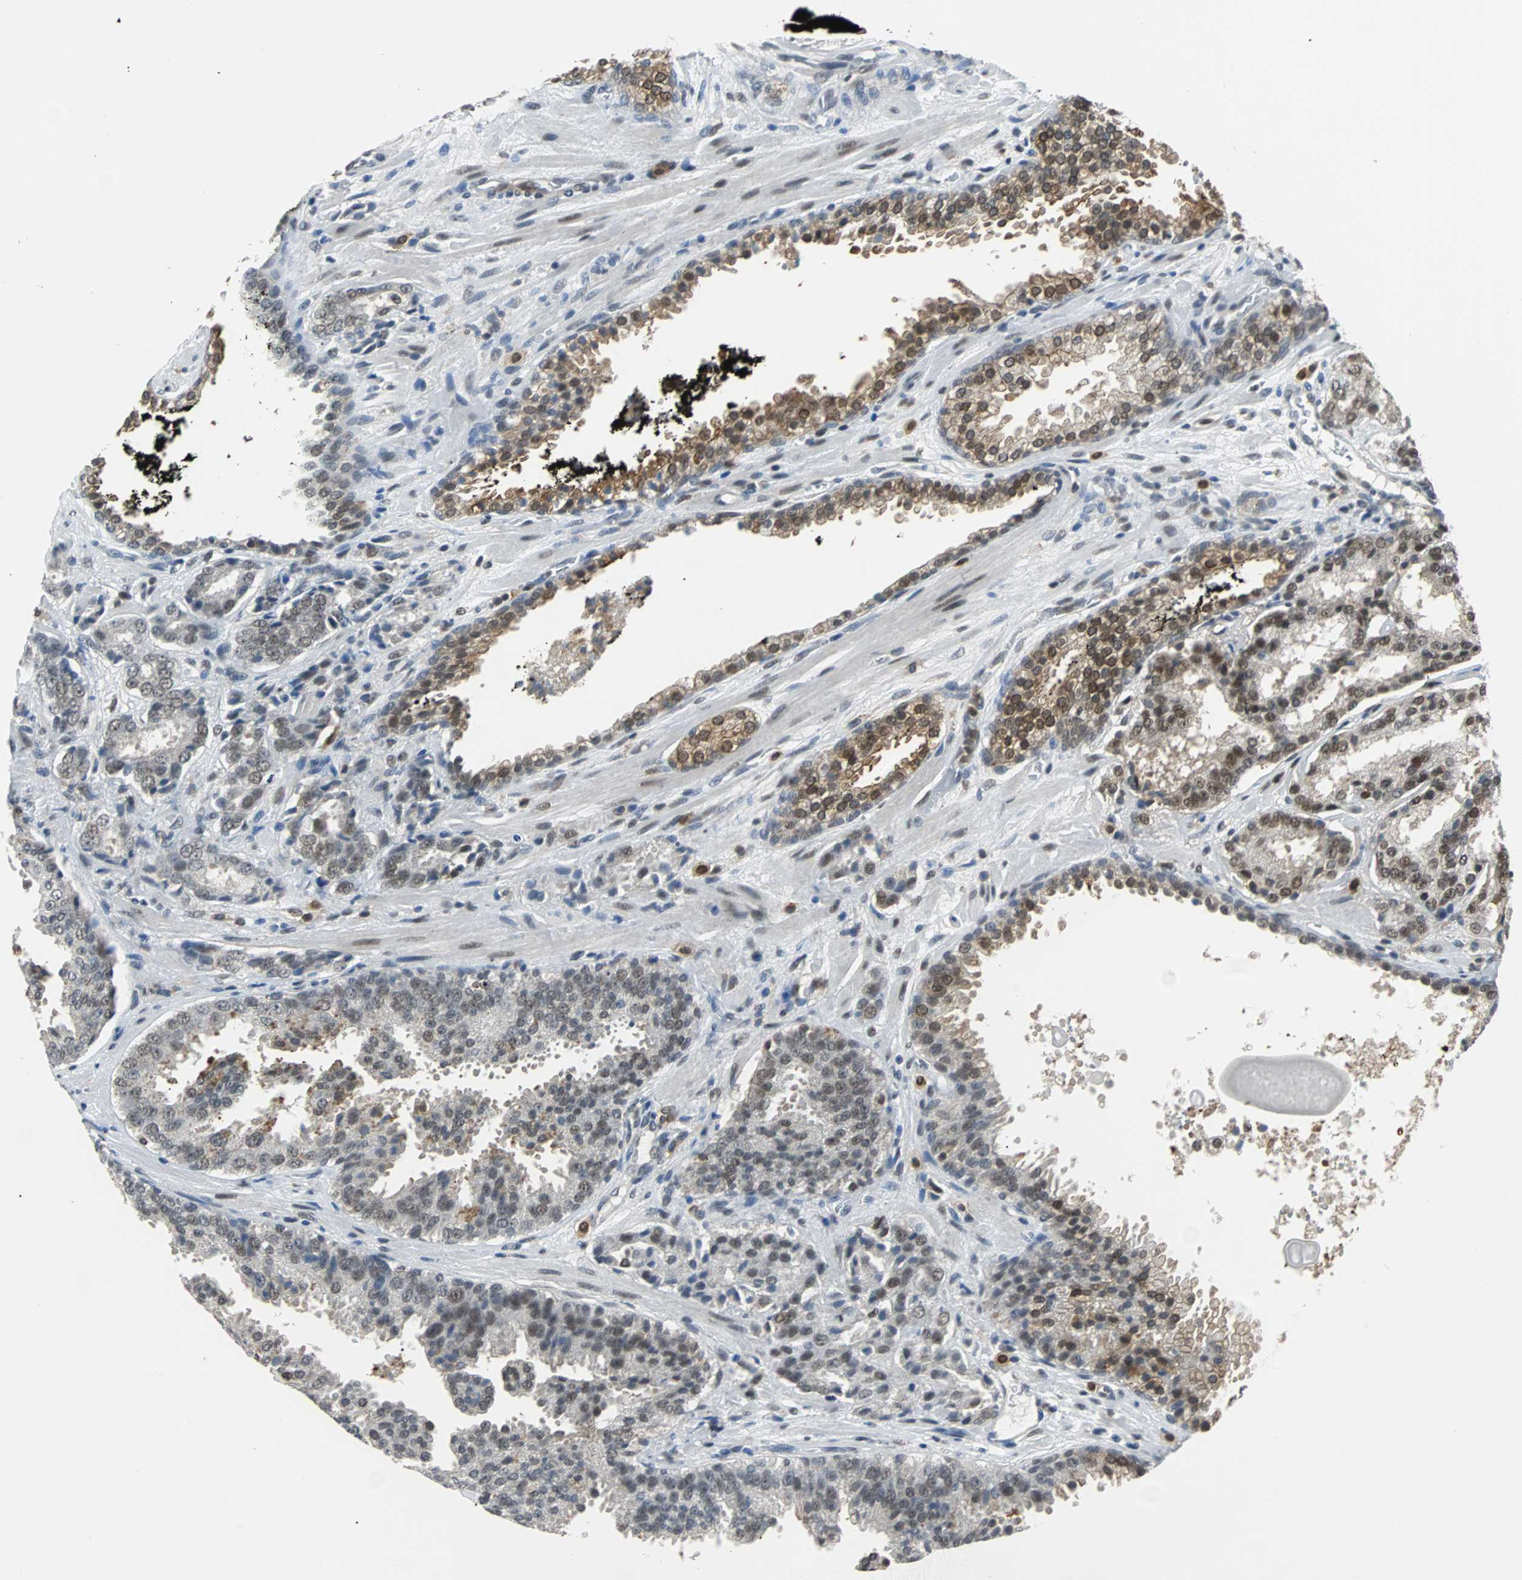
{"staining": {"intensity": "weak", "quantity": "<25%", "location": "nuclear"}, "tissue": "prostate cancer", "cell_type": "Tumor cells", "image_type": "cancer", "snomed": [{"axis": "morphology", "description": "Adenocarcinoma, High grade"}, {"axis": "topography", "description": "Prostate"}], "caption": "Human prostate cancer stained for a protein using immunohistochemistry (IHC) displays no positivity in tumor cells.", "gene": "SIRT1", "patient": {"sex": "male", "age": 58}}